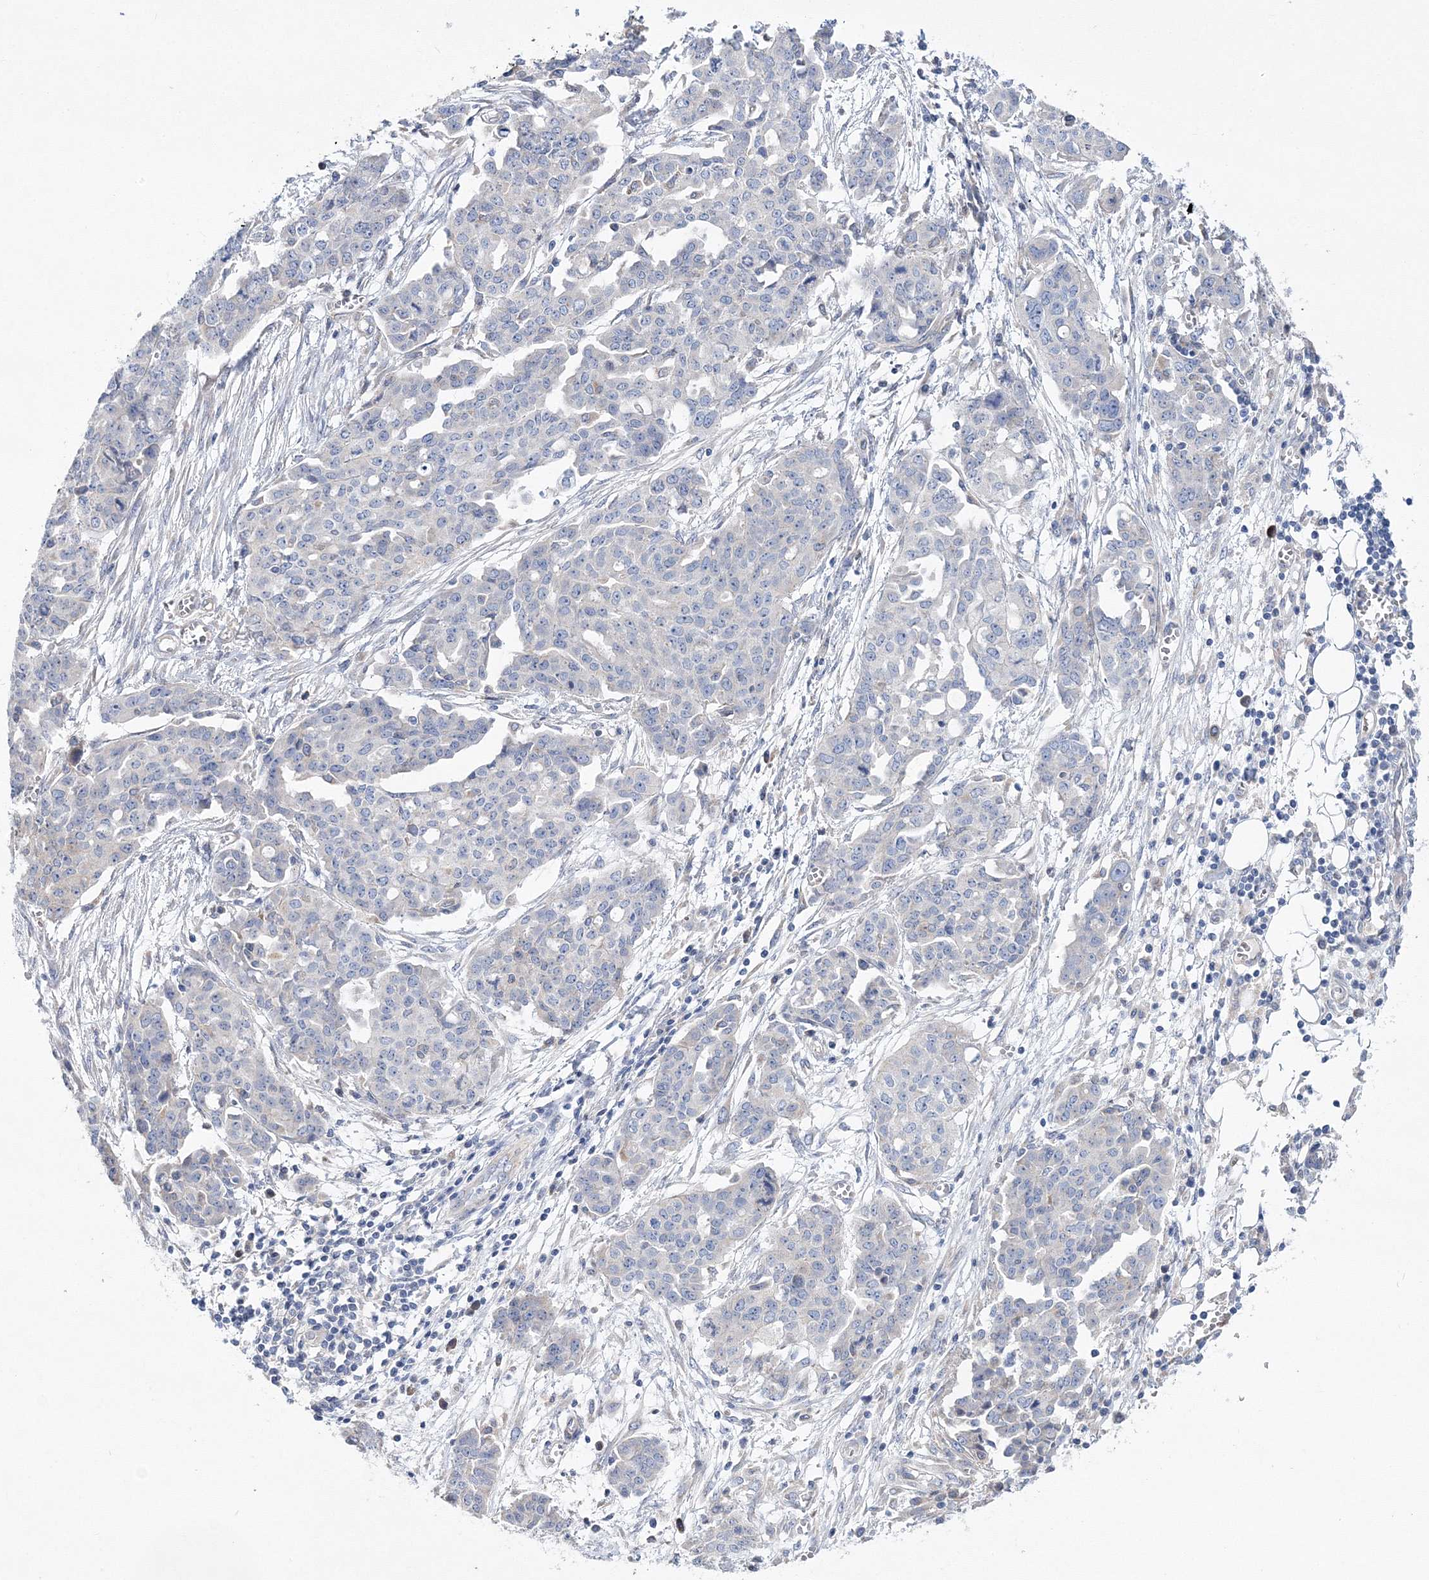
{"staining": {"intensity": "negative", "quantity": "none", "location": "none"}, "tissue": "ovarian cancer", "cell_type": "Tumor cells", "image_type": "cancer", "snomed": [{"axis": "morphology", "description": "Cystadenocarcinoma, serous, NOS"}, {"axis": "topography", "description": "Soft tissue"}, {"axis": "topography", "description": "Ovary"}], "caption": "This is an immunohistochemistry (IHC) image of human ovarian serous cystadenocarcinoma. There is no staining in tumor cells.", "gene": "ARHGAP32", "patient": {"sex": "female", "age": 57}}